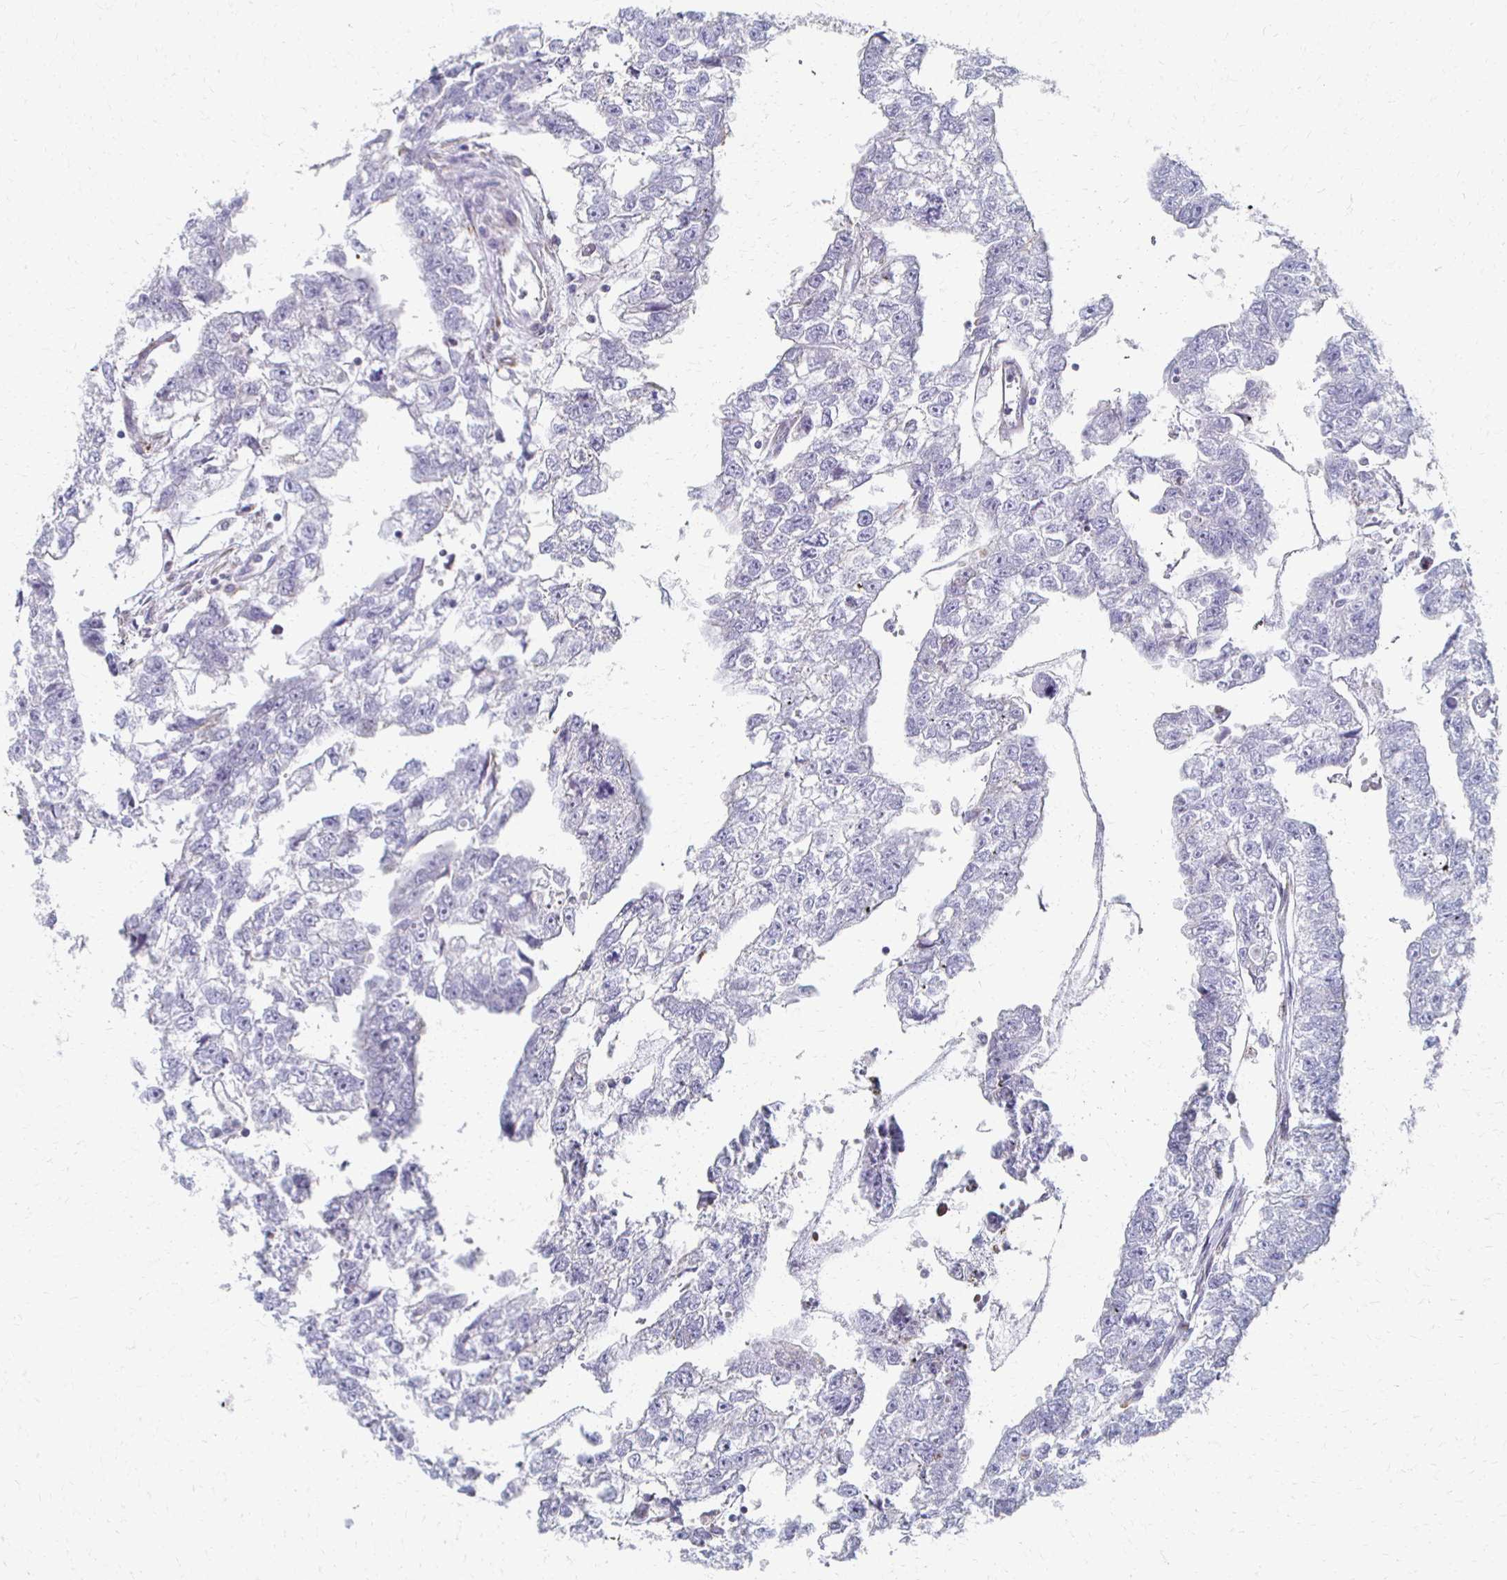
{"staining": {"intensity": "negative", "quantity": "none", "location": "none"}, "tissue": "testis cancer", "cell_type": "Tumor cells", "image_type": "cancer", "snomed": [{"axis": "morphology", "description": "Carcinoma, Embryonal, NOS"}, {"axis": "morphology", "description": "Teratoma, malignant, NOS"}, {"axis": "topography", "description": "Testis"}], "caption": "An IHC histopathology image of testis cancer (teratoma (malignant)) is shown. There is no staining in tumor cells of testis cancer (teratoma (malignant)).", "gene": "ATP1A3", "patient": {"sex": "male", "age": 44}}